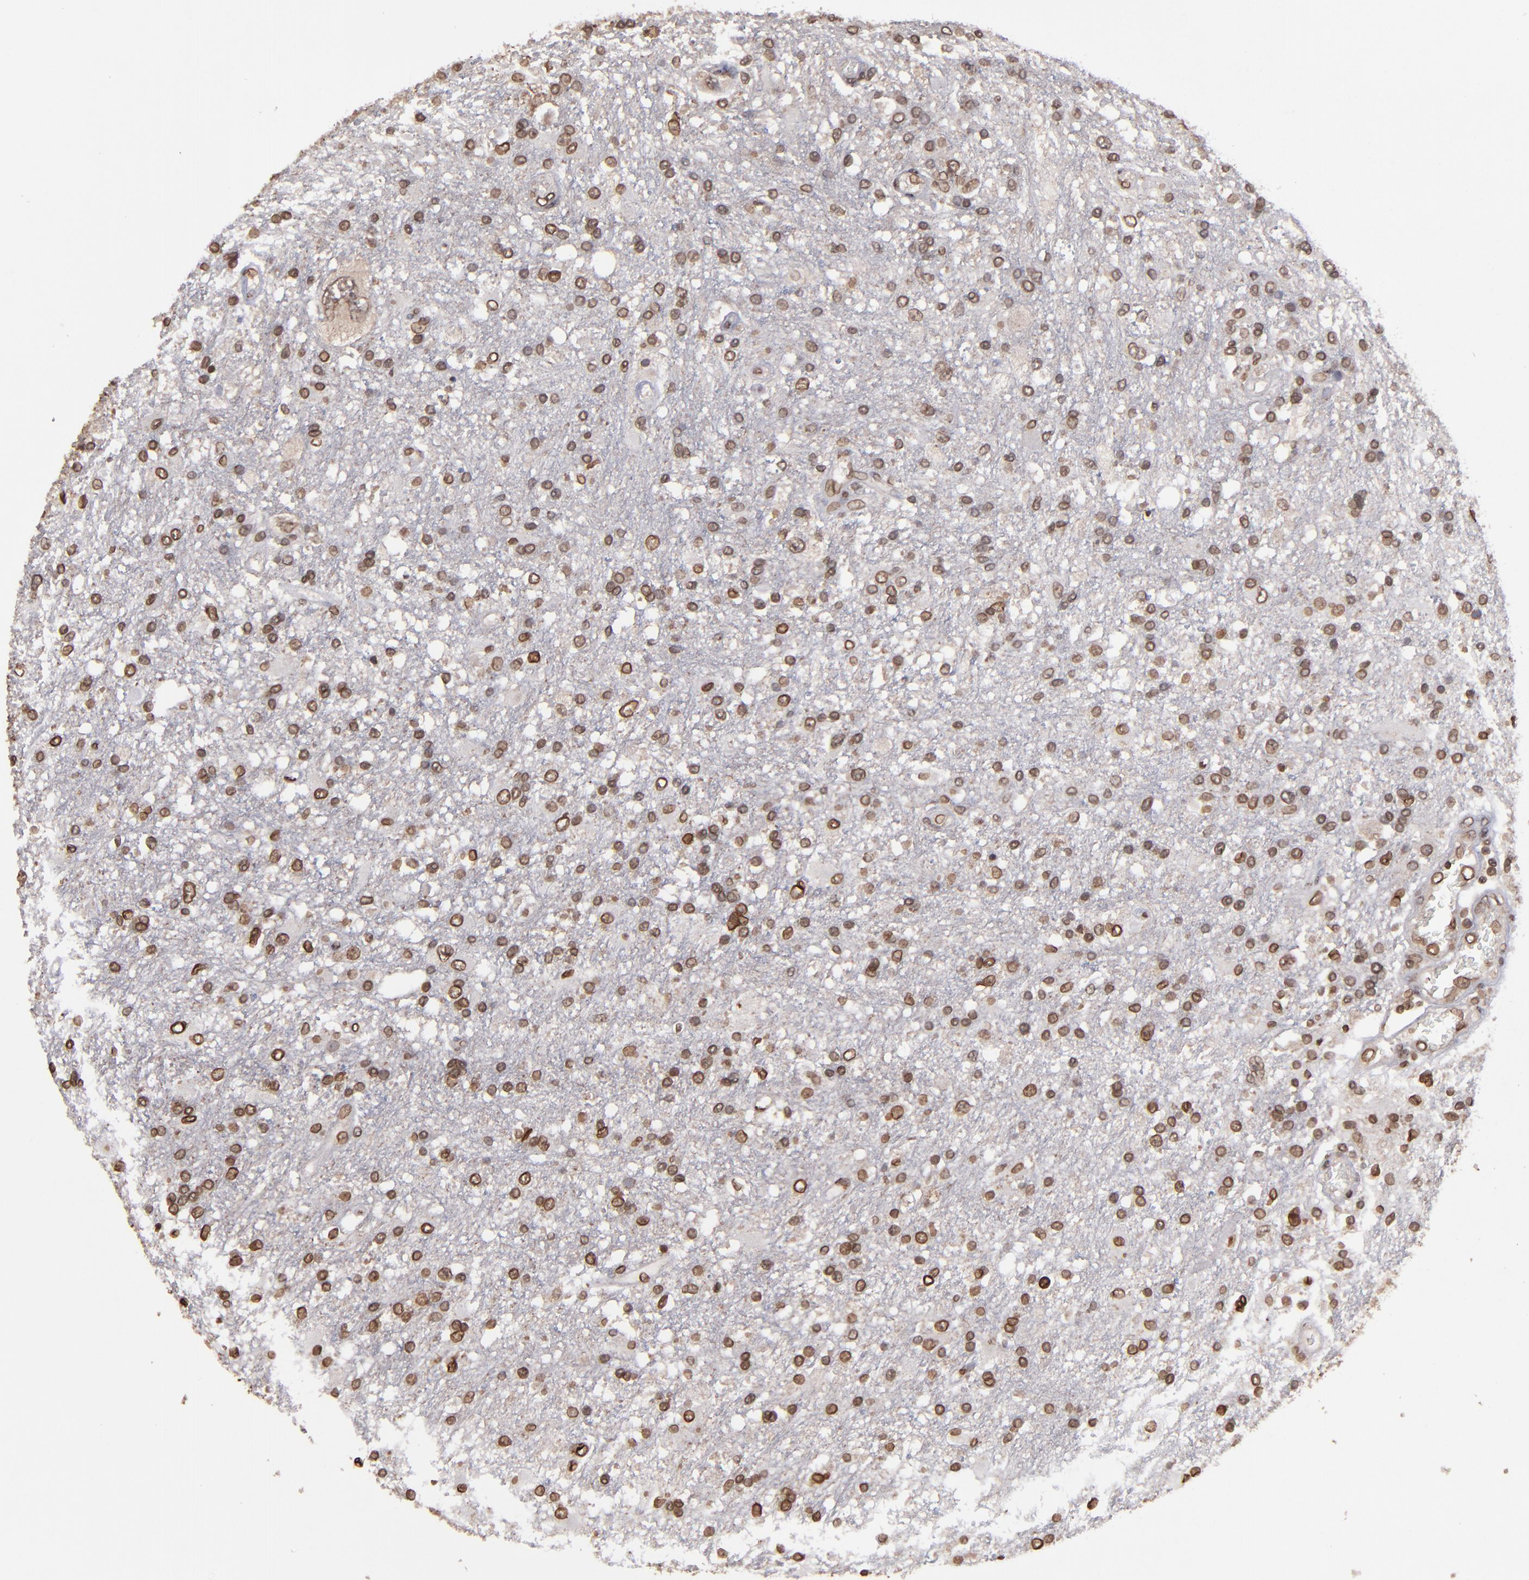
{"staining": {"intensity": "weak", "quantity": ">75%", "location": "nuclear"}, "tissue": "glioma", "cell_type": "Tumor cells", "image_type": "cancer", "snomed": [{"axis": "morphology", "description": "Glioma, malignant, High grade"}, {"axis": "topography", "description": "Cerebral cortex"}], "caption": "Glioma stained with immunohistochemistry displays weak nuclear expression in about >75% of tumor cells.", "gene": "AKT1", "patient": {"sex": "male", "age": 79}}